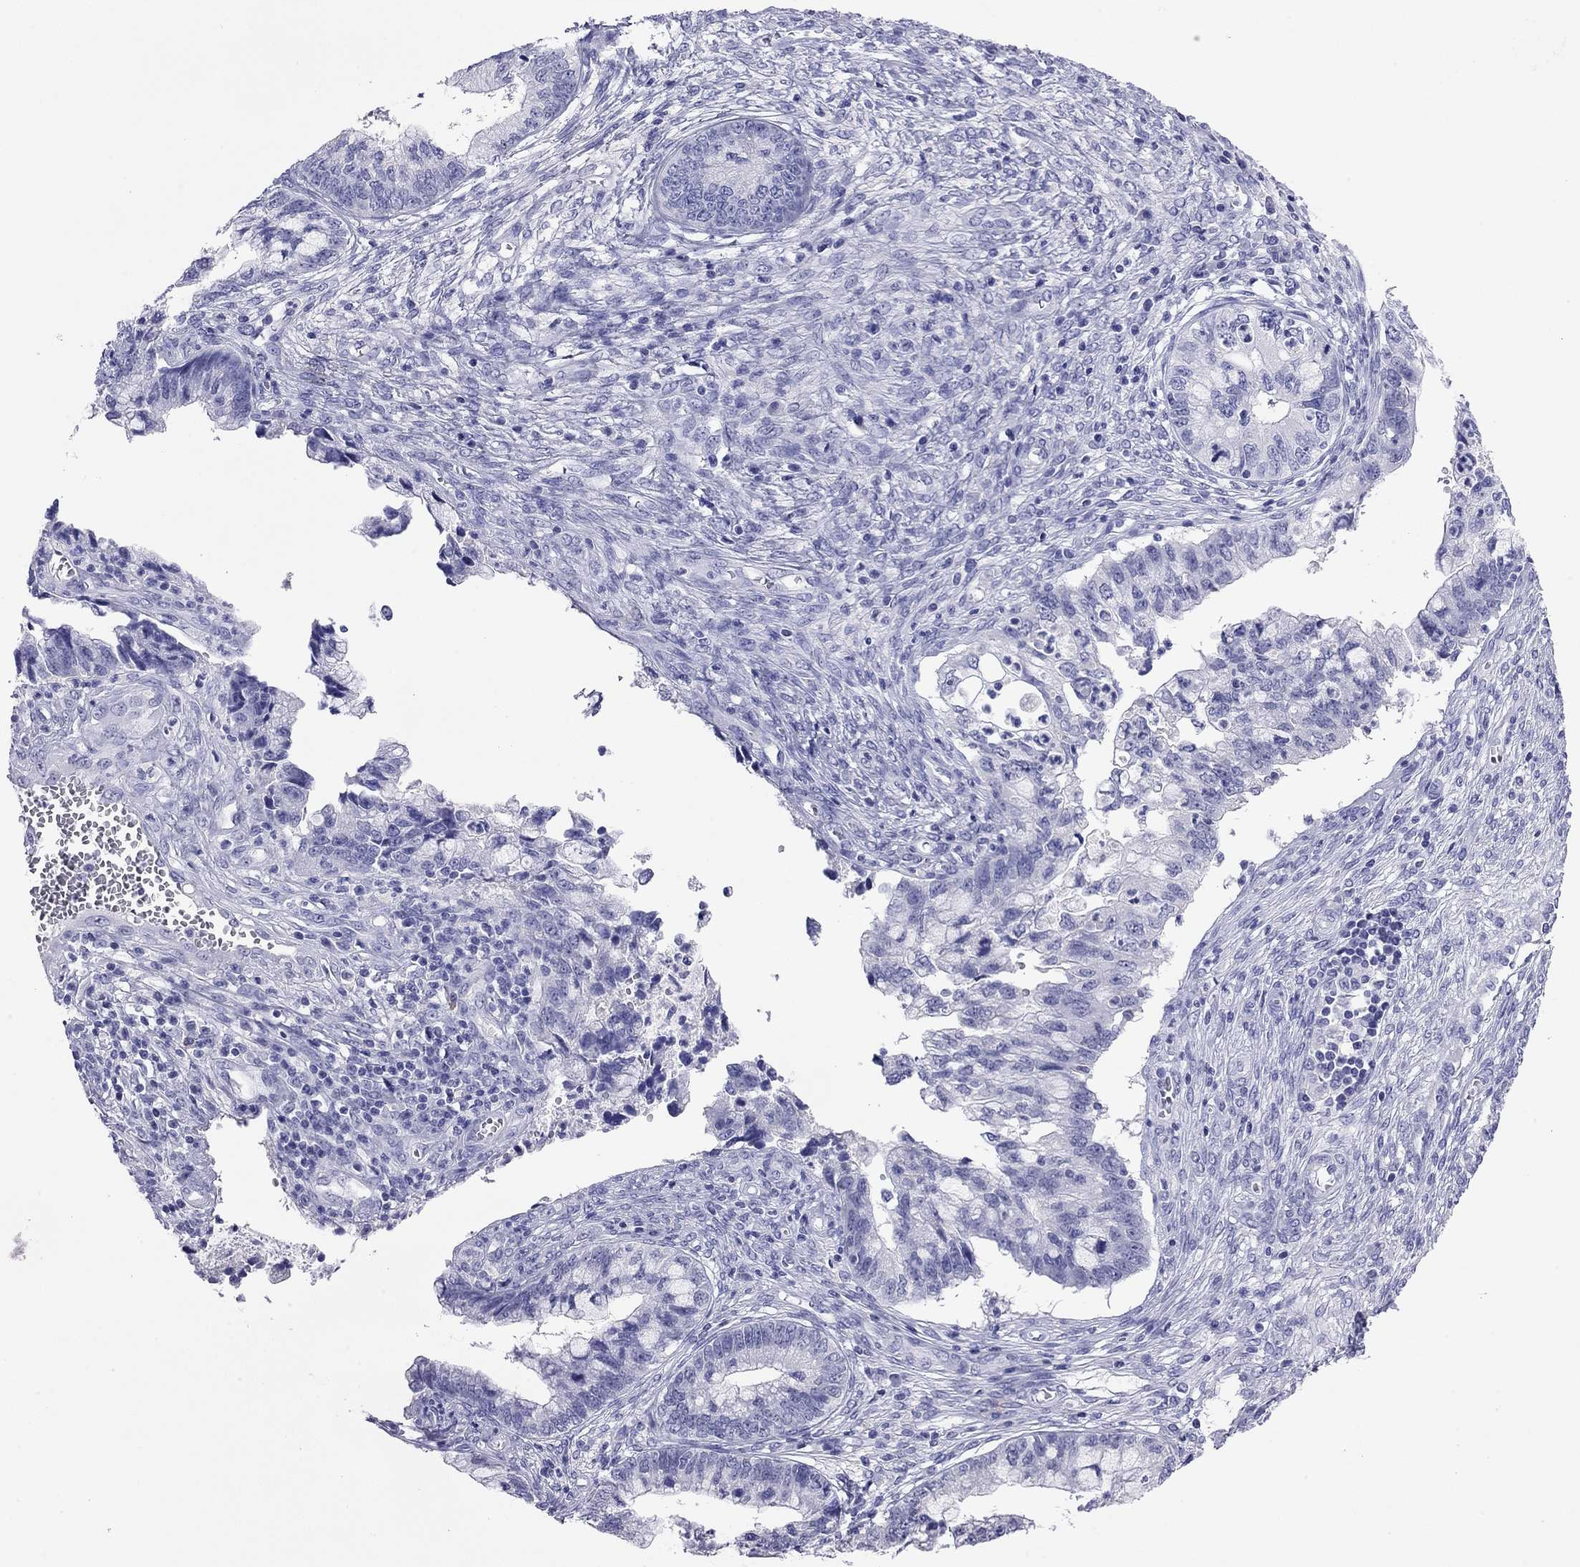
{"staining": {"intensity": "negative", "quantity": "none", "location": "none"}, "tissue": "cervical cancer", "cell_type": "Tumor cells", "image_type": "cancer", "snomed": [{"axis": "morphology", "description": "Adenocarcinoma, NOS"}, {"axis": "topography", "description": "Cervix"}], "caption": "An immunohistochemistry micrograph of cervical cancer (adenocarcinoma) is shown. There is no staining in tumor cells of cervical cancer (adenocarcinoma). (DAB IHC visualized using brightfield microscopy, high magnification).", "gene": "ODF4", "patient": {"sex": "female", "age": 44}}